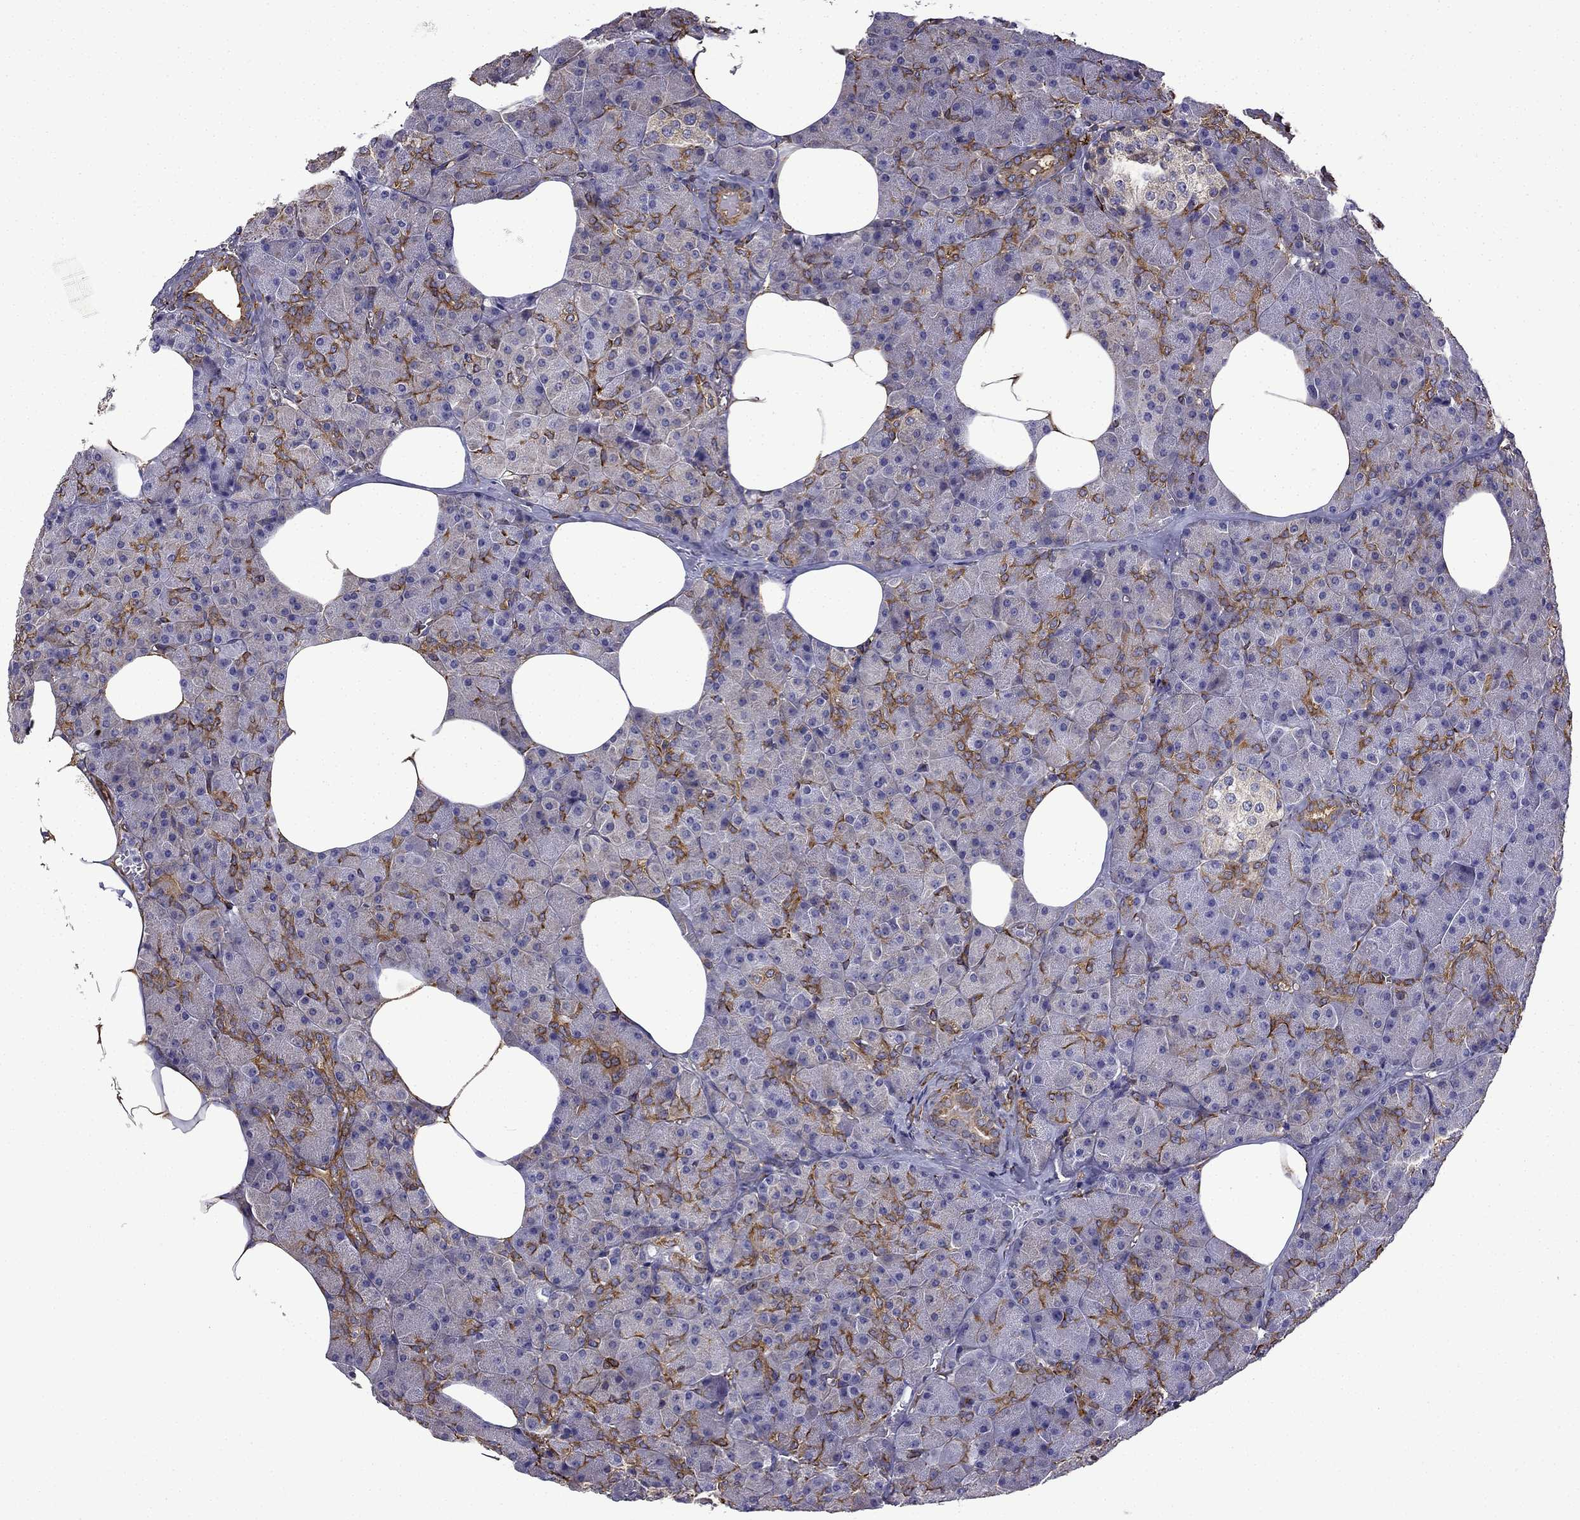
{"staining": {"intensity": "strong", "quantity": "<25%", "location": "cytoplasmic/membranous"}, "tissue": "pancreas", "cell_type": "Exocrine glandular cells", "image_type": "normal", "snomed": [{"axis": "morphology", "description": "Normal tissue, NOS"}, {"axis": "topography", "description": "Pancreas"}], "caption": "A brown stain shows strong cytoplasmic/membranous staining of a protein in exocrine glandular cells of unremarkable human pancreas. The staining is performed using DAB (3,3'-diaminobenzidine) brown chromogen to label protein expression. The nuclei are counter-stained blue using hematoxylin.", "gene": "MAP4", "patient": {"sex": "female", "age": 45}}